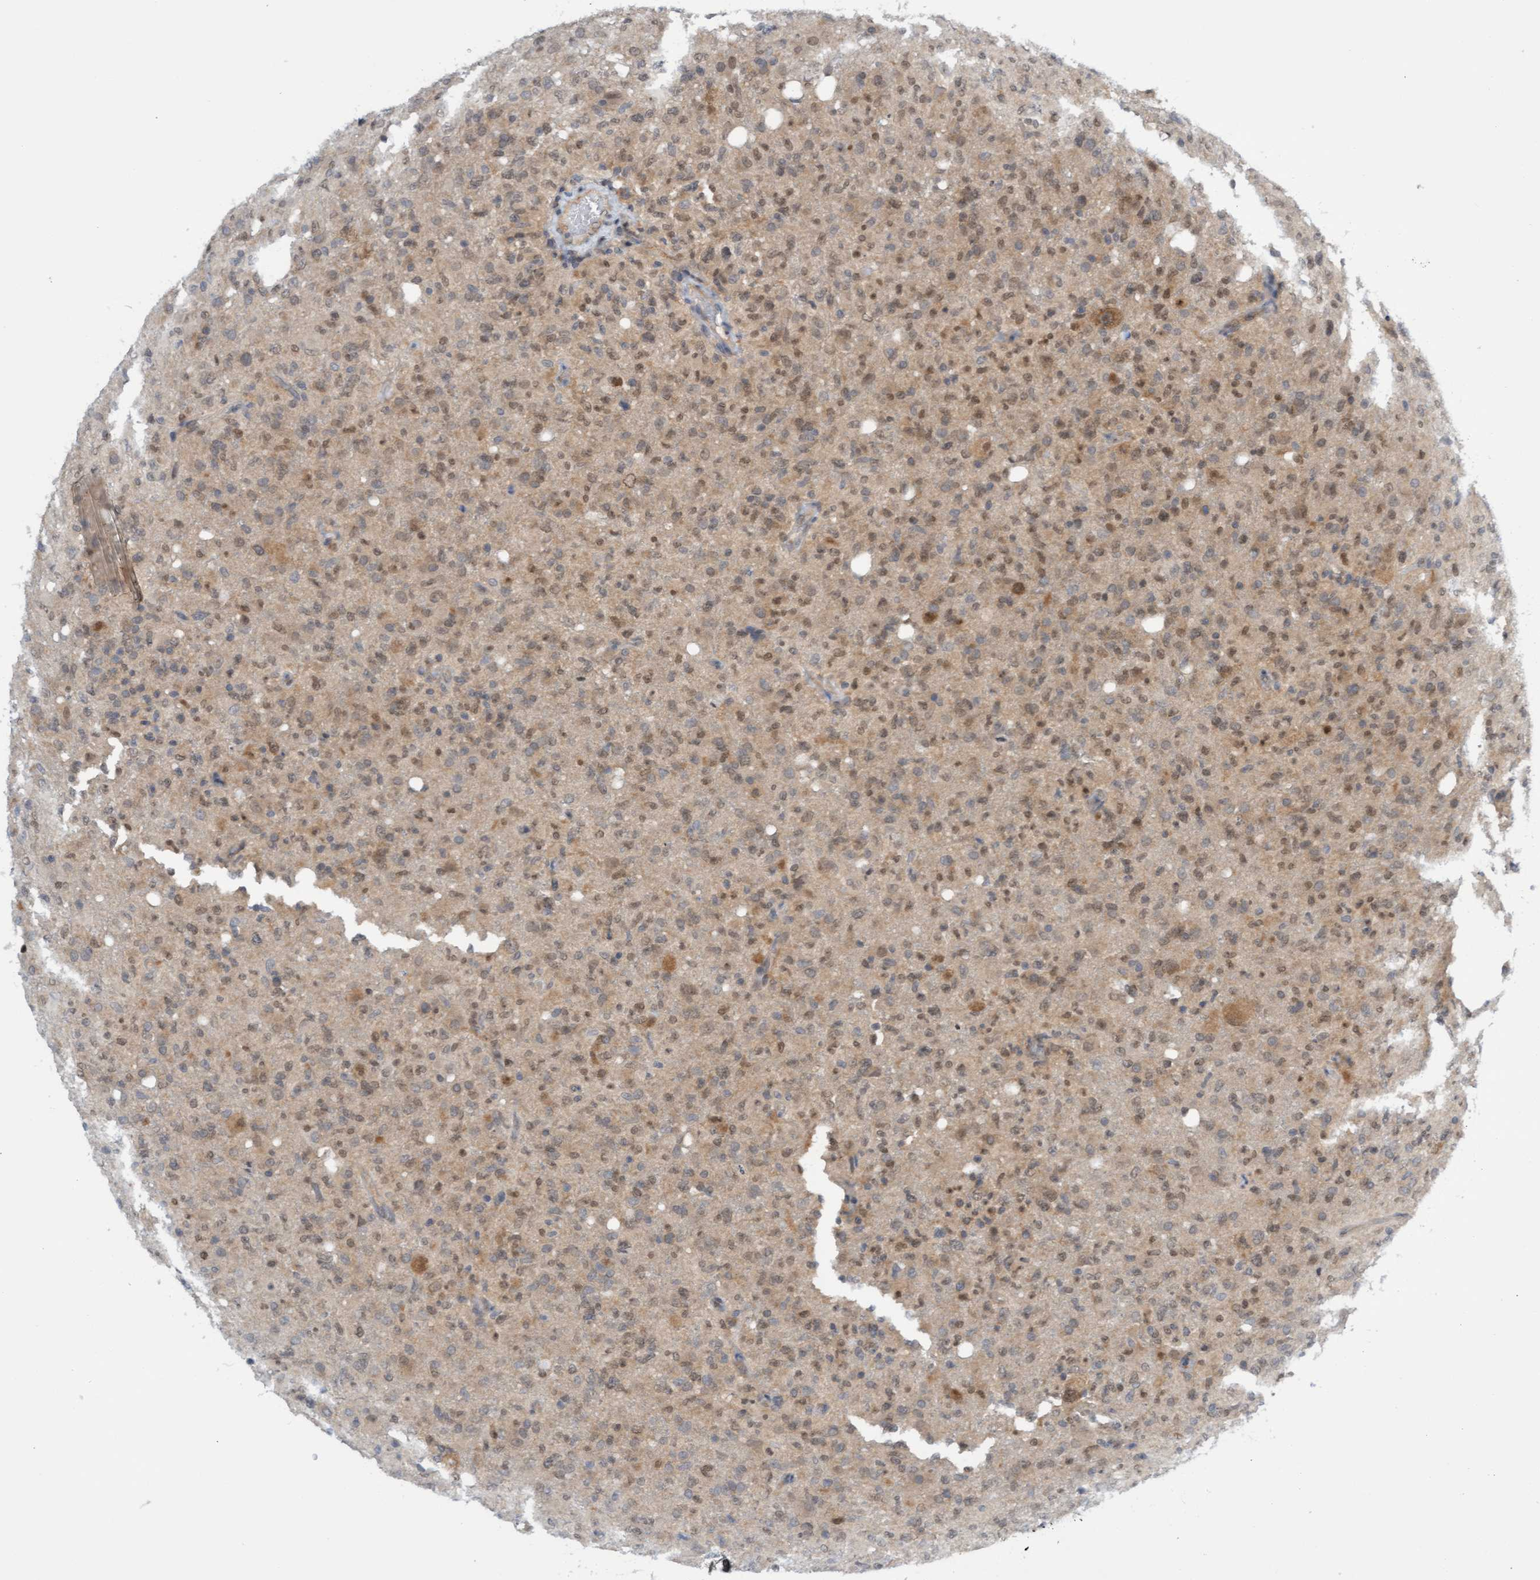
{"staining": {"intensity": "weak", "quantity": ">75%", "location": "cytoplasmic/membranous"}, "tissue": "glioma", "cell_type": "Tumor cells", "image_type": "cancer", "snomed": [{"axis": "morphology", "description": "Glioma, malignant, High grade"}, {"axis": "topography", "description": "Brain"}], "caption": "Protein staining by immunohistochemistry displays weak cytoplasmic/membranous positivity in approximately >75% of tumor cells in malignant high-grade glioma.", "gene": "AMZ2", "patient": {"sex": "female", "age": 57}}